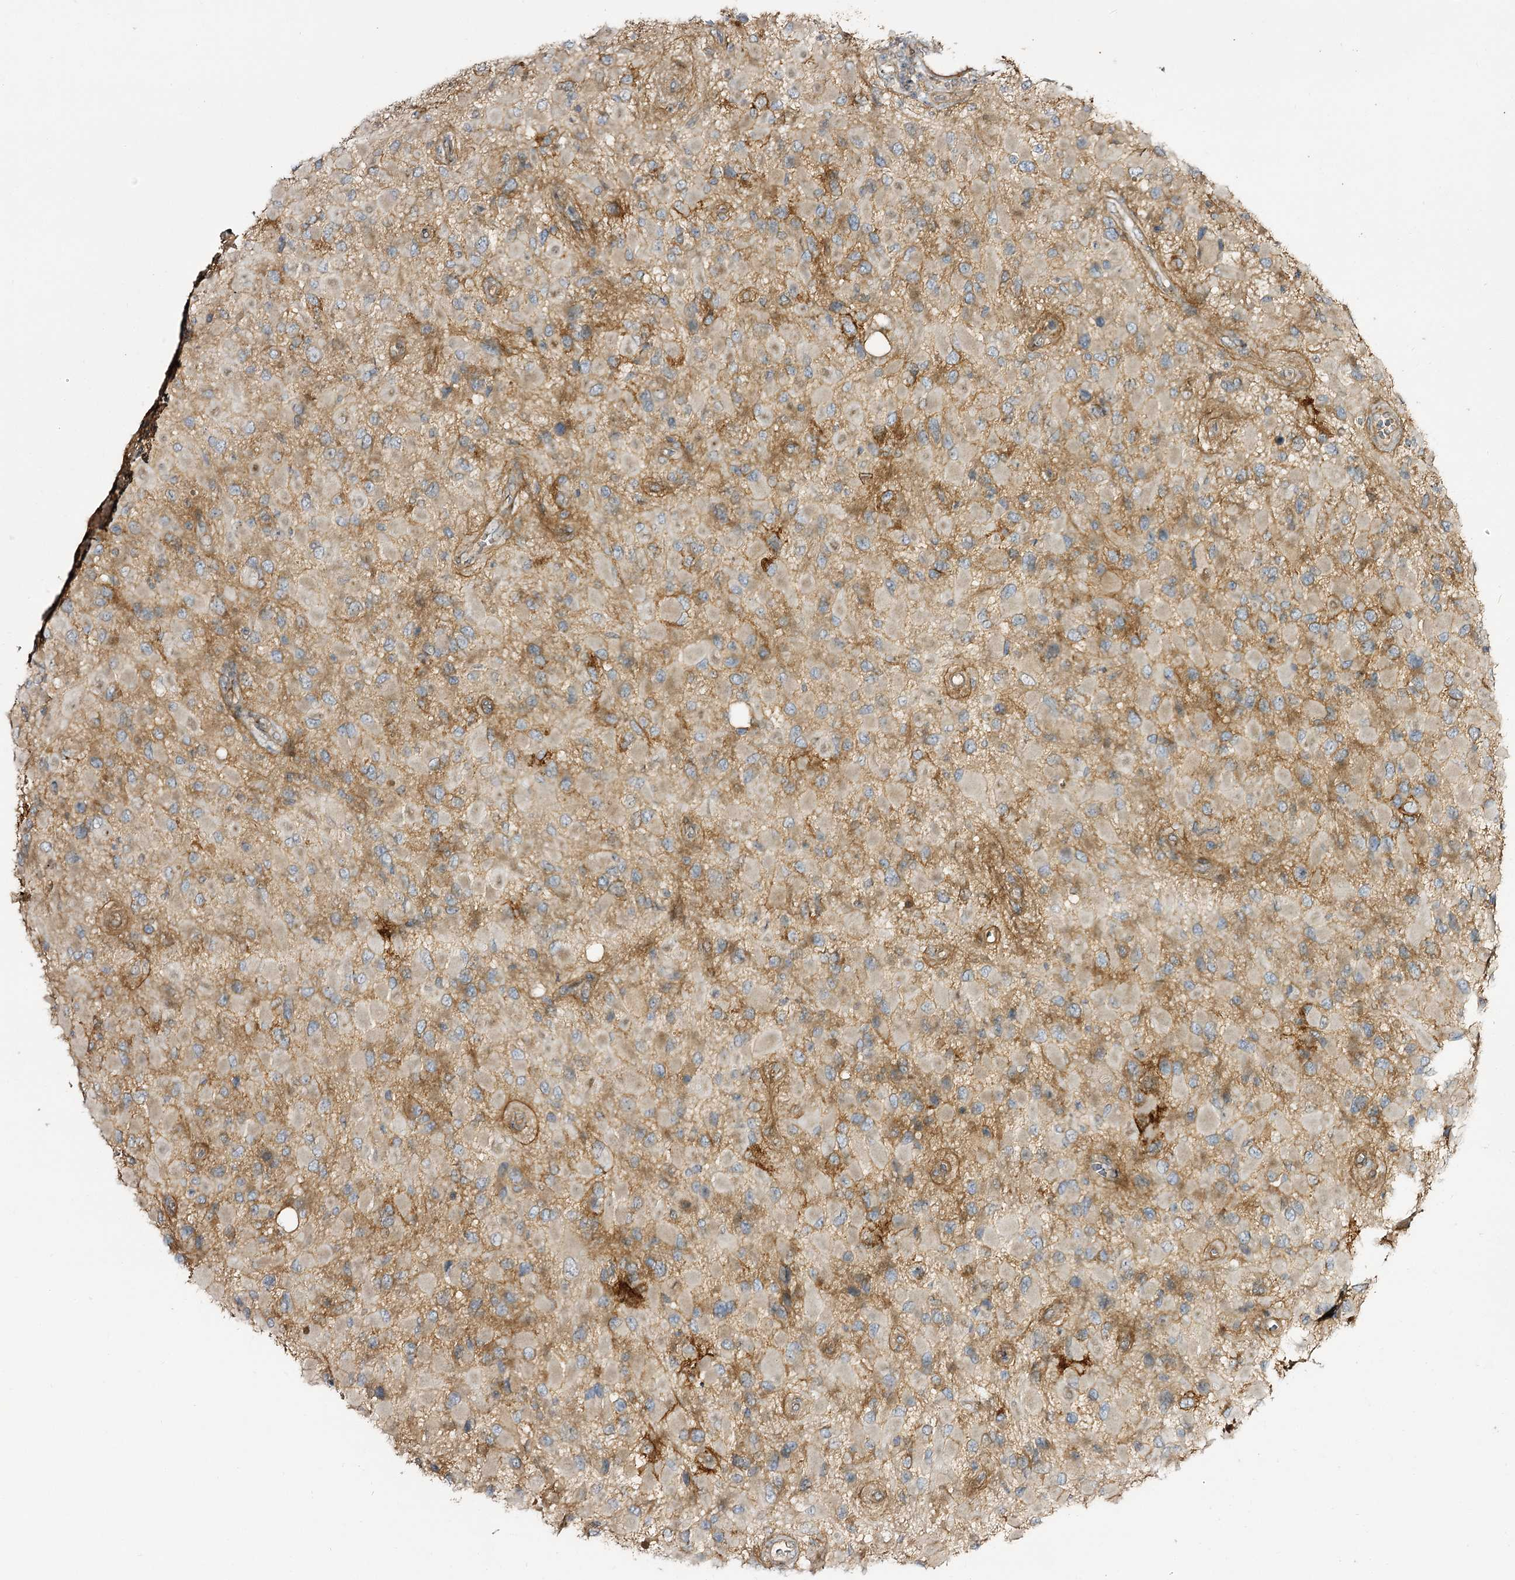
{"staining": {"intensity": "negative", "quantity": "none", "location": "none"}, "tissue": "glioma", "cell_type": "Tumor cells", "image_type": "cancer", "snomed": [{"axis": "morphology", "description": "Glioma, malignant, High grade"}, {"axis": "topography", "description": "Brain"}], "caption": "Tumor cells show no significant protein staining in glioma.", "gene": "C11orf80", "patient": {"sex": "male", "age": 53}}